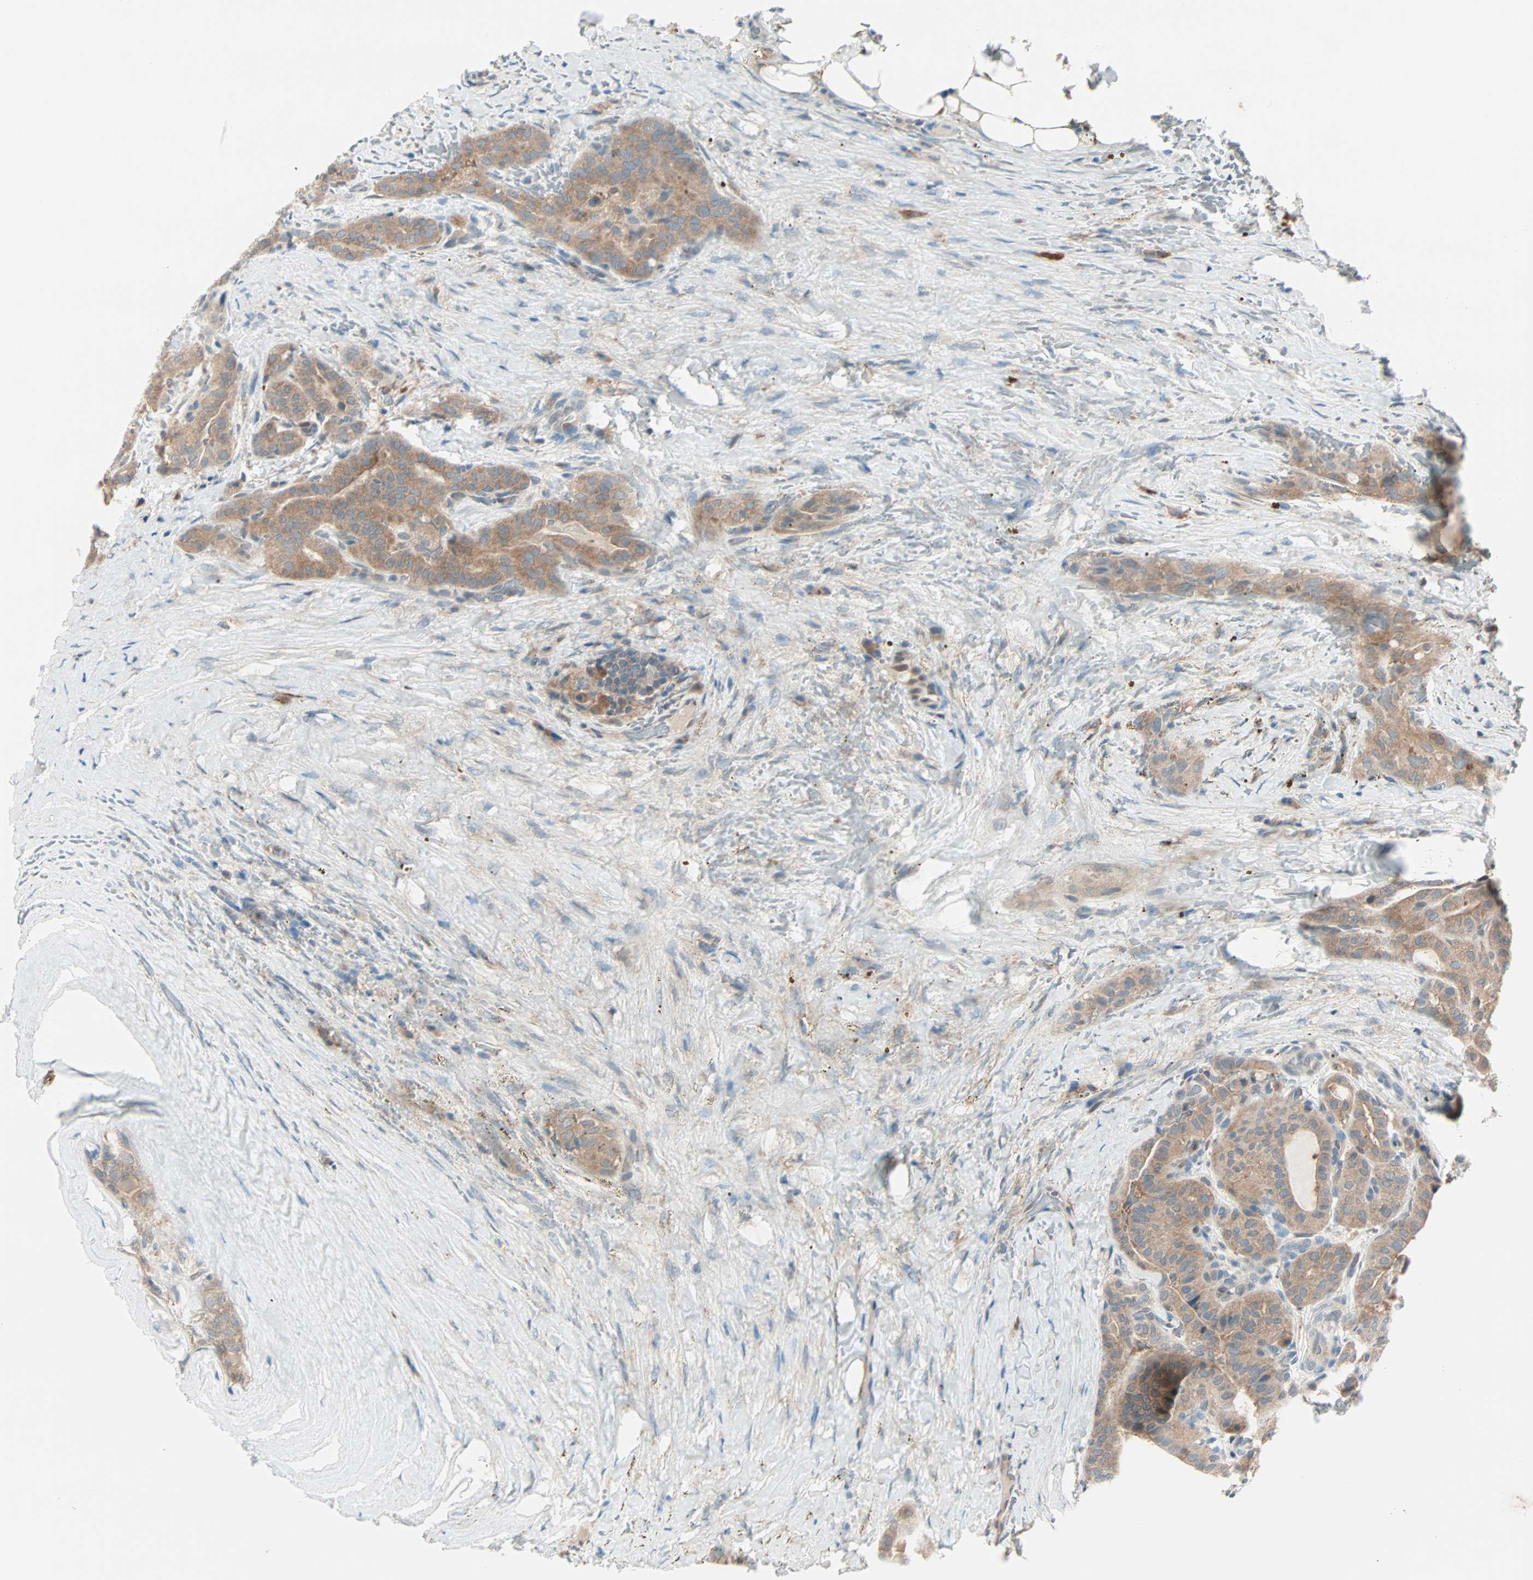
{"staining": {"intensity": "moderate", "quantity": ">75%", "location": "cytoplasmic/membranous"}, "tissue": "thyroid cancer", "cell_type": "Tumor cells", "image_type": "cancer", "snomed": [{"axis": "morphology", "description": "Papillary adenocarcinoma, NOS"}, {"axis": "topography", "description": "Thyroid gland"}], "caption": "Moderate cytoplasmic/membranous positivity is appreciated in about >75% of tumor cells in thyroid cancer. (Brightfield microscopy of DAB IHC at high magnification).", "gene": "SMIM8", "patient": {"sex": "male", "age": 77}}